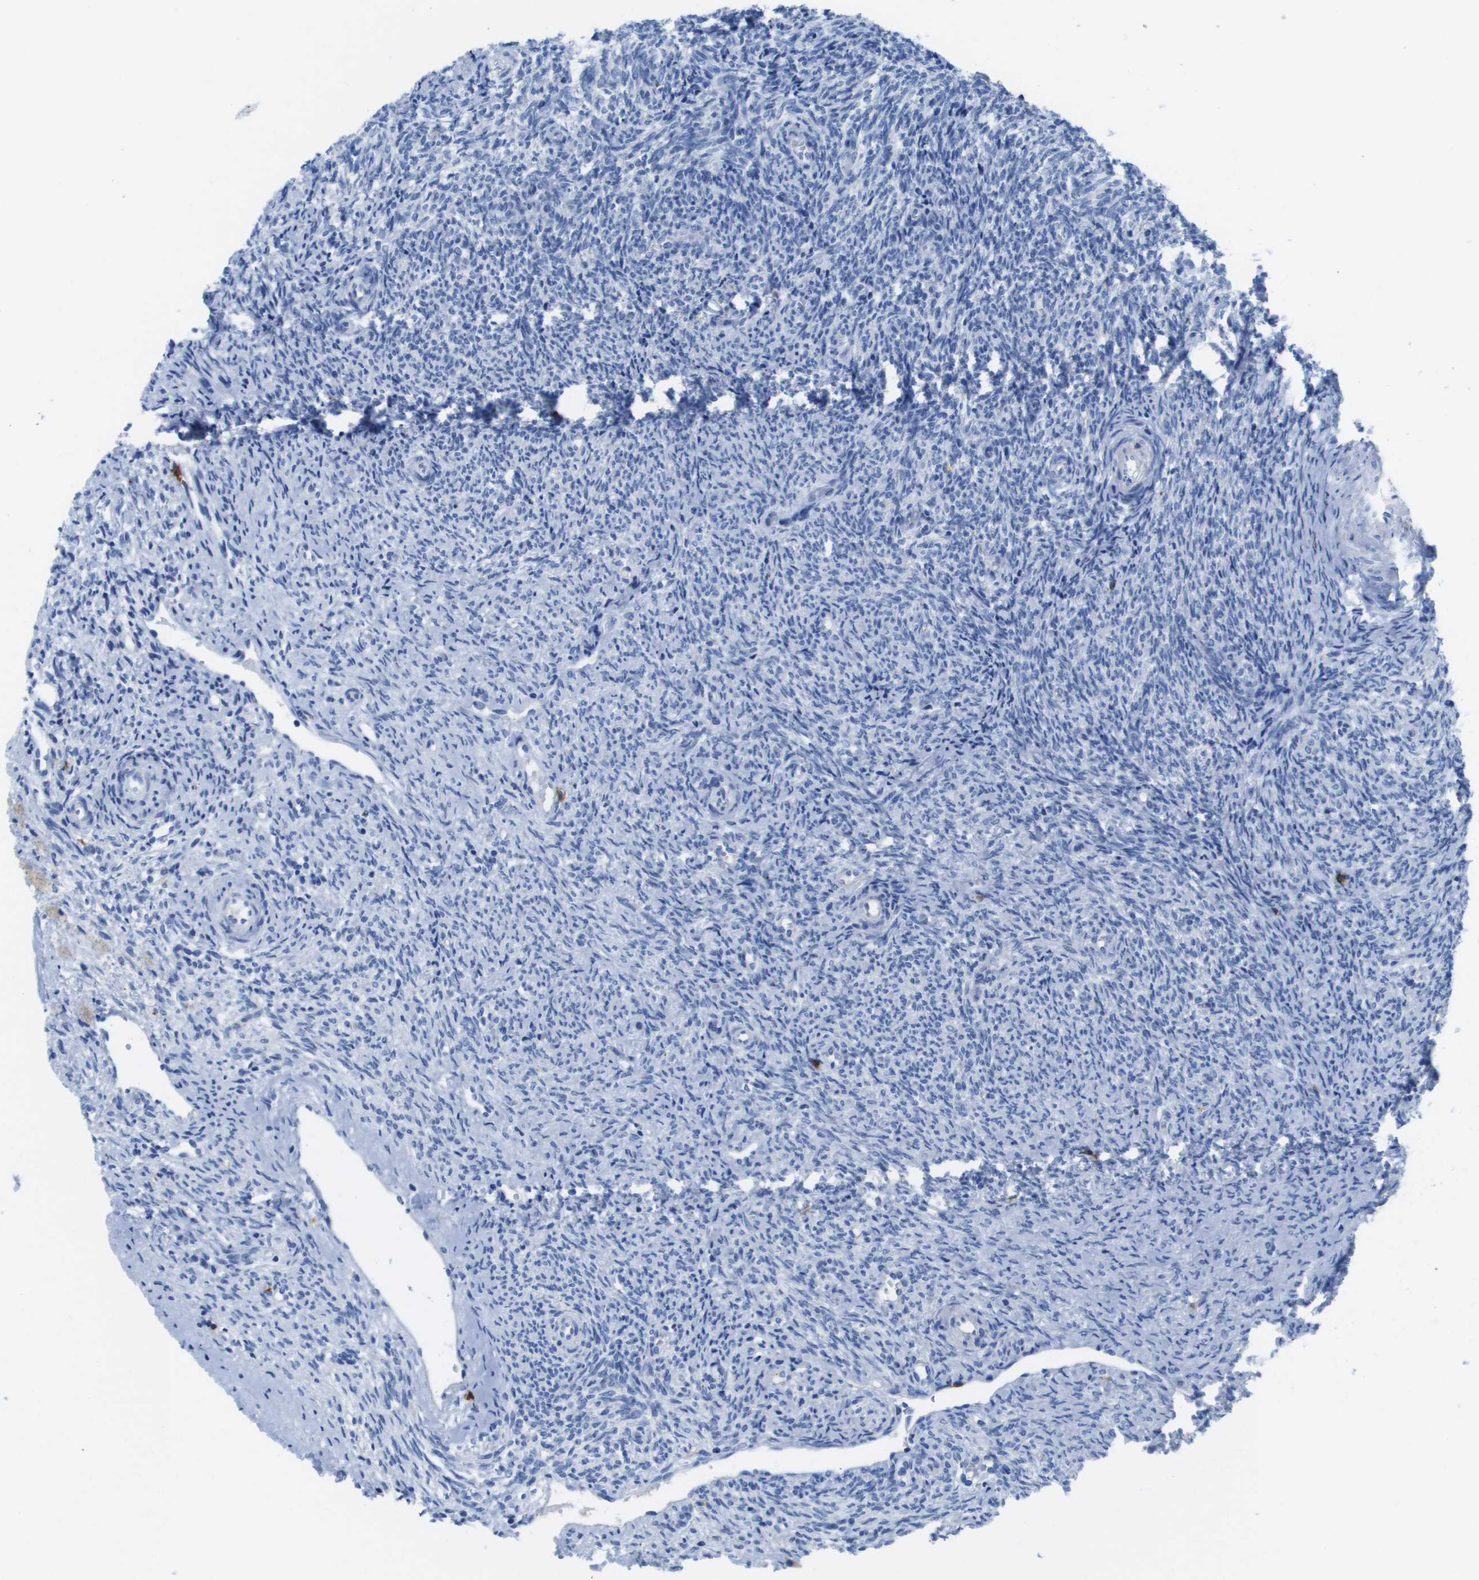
{"staining": {"intensity": "weak", "quantity": "25%-75%", "location": "cytoplasmic/membranous"}, "tissue": "ovary", "cell_type": "Follicle cells", "image_type": "normal", "snomed": [{"axis": "morphology", "description": "Normal tissue, NOS"}, {"axis": "topography", "description": "Ovary"}], "caption": "The photomicrograph demonstrates a brown stain indicating the presence of a protein in the cytoplasmic/membranous of follicle cells in ovary.", "gene": "MS4A1", "patient": {"sex": "female", "age": 41}}